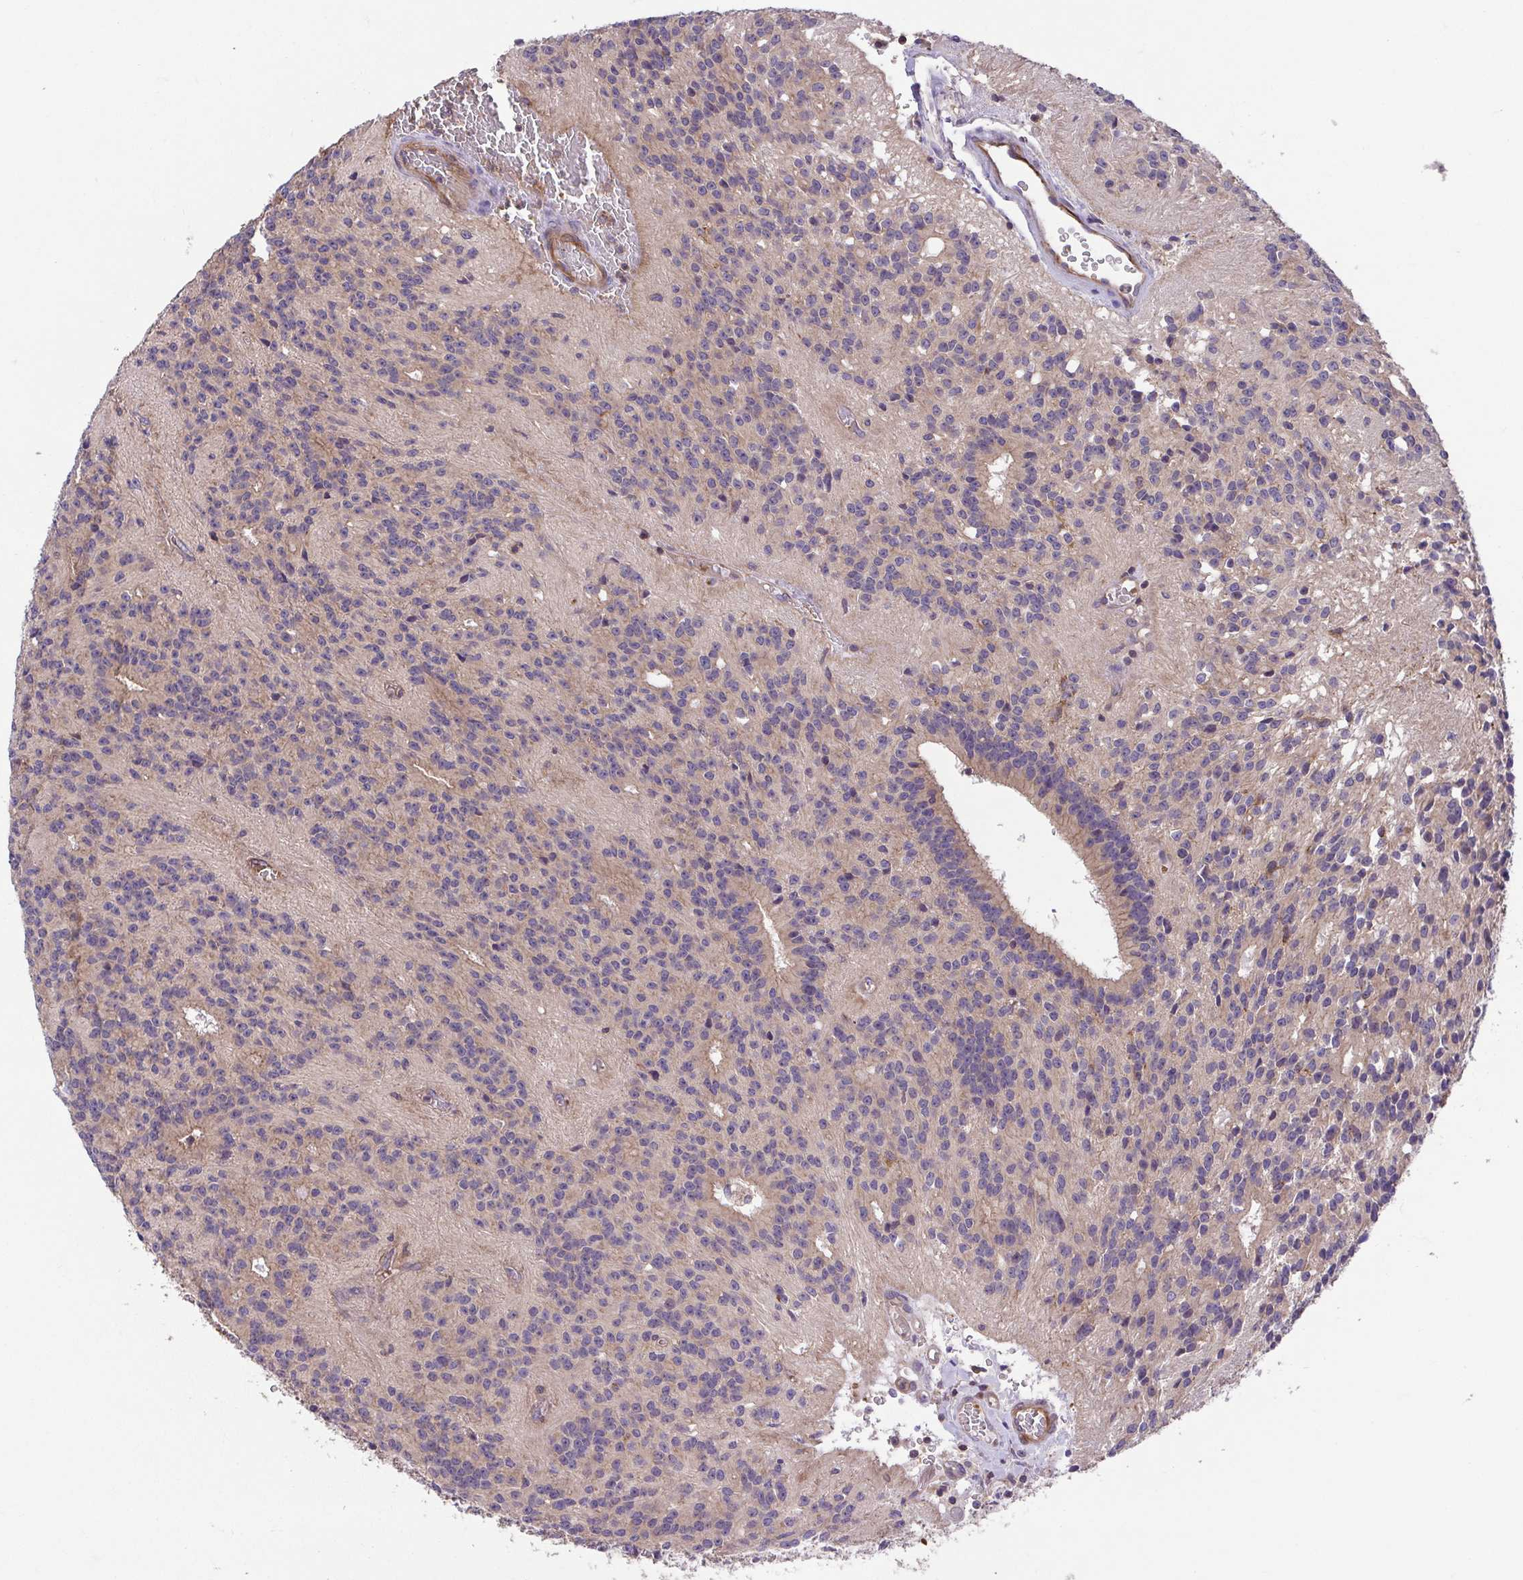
{"staining": {"intensity": "negative", "quantity": "none", "location": "none"}, "tissue": "glioma", "cell_type": "Tumor cells", "image_type": "cancer", "snomed": [{"axis": "morphology", "description": "Glioma, malignant, Low grade"}, {"axis": "topography", "description": "Brain"}], "caption": "Immunohistochemistry (IHC) micrograph of neoplastic tissue: human glioma stained with DAB (3,3'-diaminobenzidine) exhibits no significant protein expression in tumor cells. The staining was performed using DAB to visualize the protein expression in brown, while the nuclei were stained in blue with hematoxylin (Magnification: 20x).", "gene": "IDE", "patient": {"sex": "male", "age": 31}}